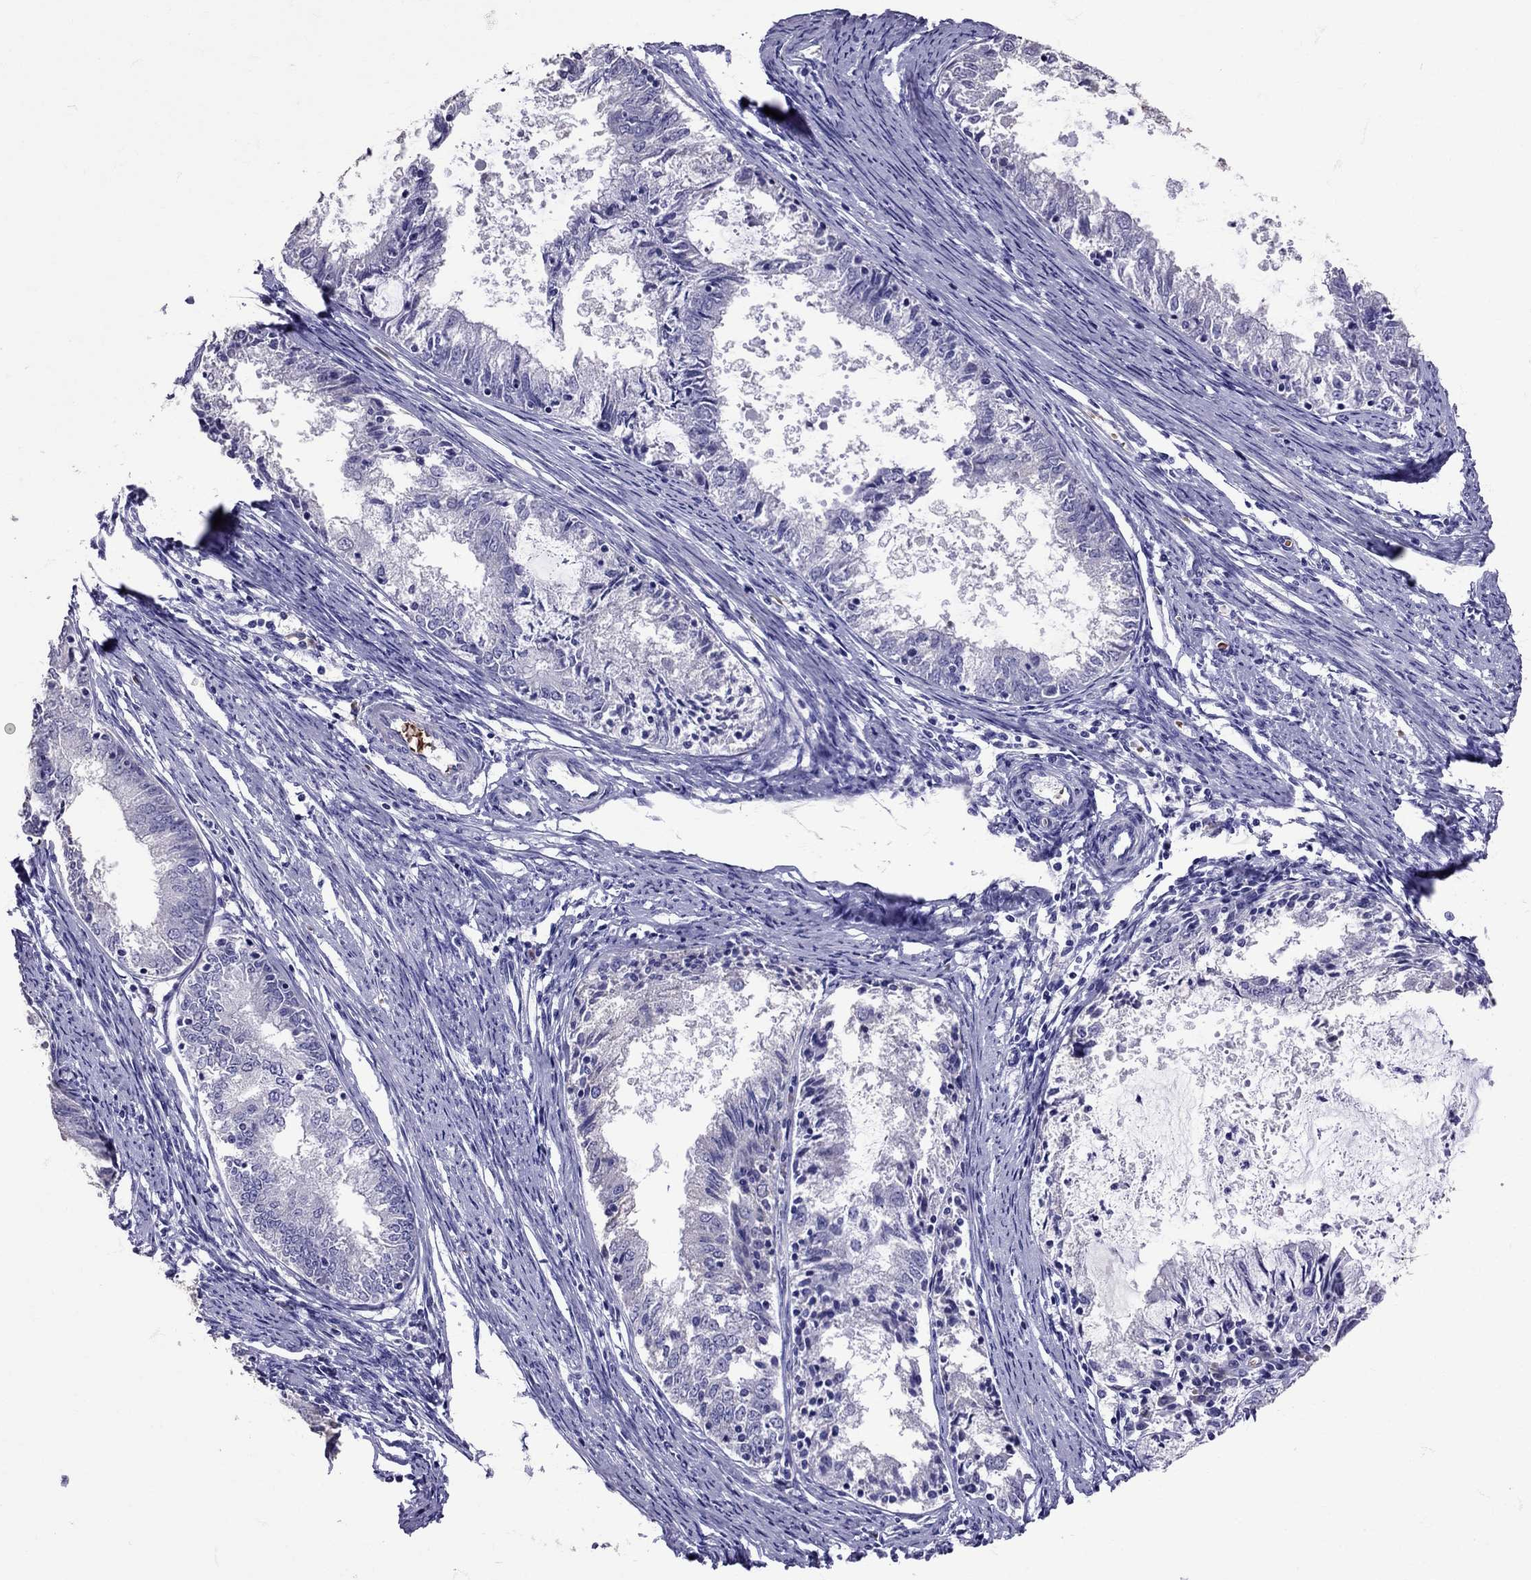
{"staining": {"intensity": "negative", "quantity": "none", "location": "none"}, "tissue": "endometrial cancer", "cell_type": "Tumor cells", "image_type": "cancer", "snomed": [{"axis": "morphology", "description": "Adenocarcinoma, NOS"}, {"axis": "topography", "description": "Endometrium"}], "caption": "Immunohistochemical staining of endometrial cancer (adenocarcinoma) demonstrates no significant staining in tumor cells. The staining is performed using DAB (3,3'-diaminobenzidine) brown chromogen with nuclei counter-stained in using hematoxylin.", "gene": "TBR1", "patient": {"sex": "female", "age": 57}}